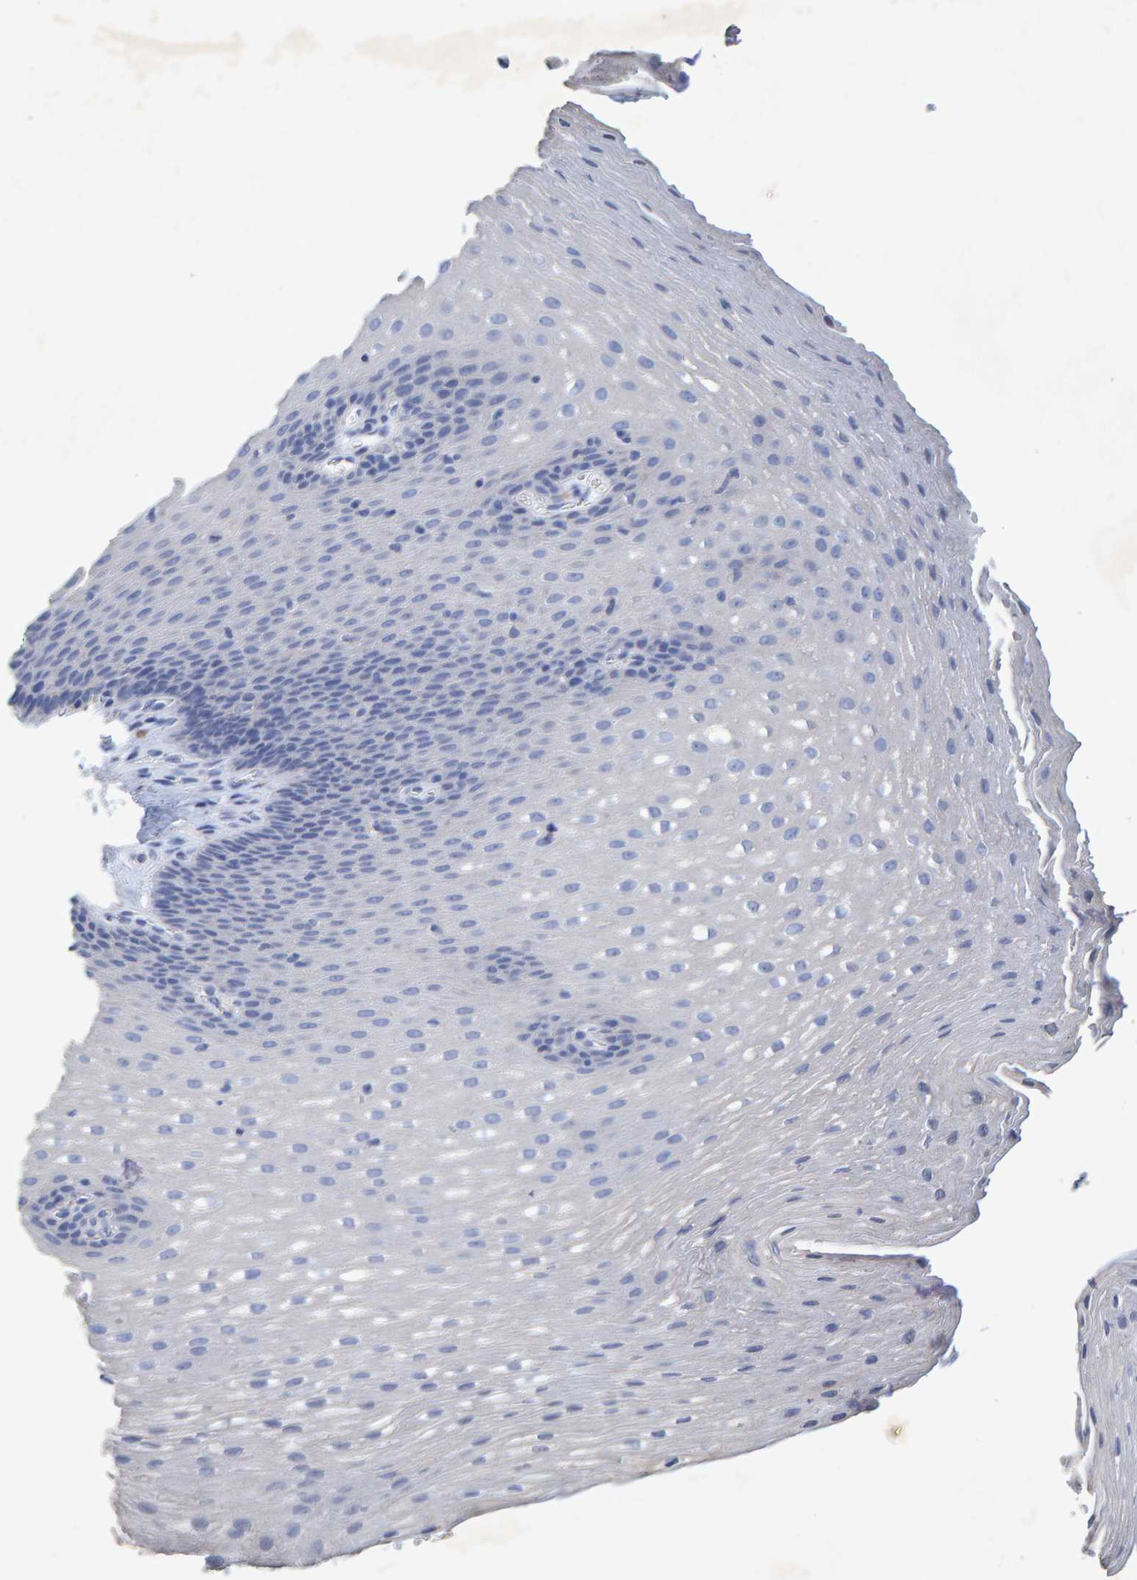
{"staining": {"intensity": "negative", "quantity": "none", "location": "none"}, "tissue": "esophagus", "cell_type": "Squamous epithelial cells", "image_type": "normal", "snomed": [{"axis": "morphology", "description": "Normal tissue, NOS"}, {"axis": "topography", "description": "Esophagus"}], "caption": "This image is of normal esophagus stained with IHC to label a protein in brown with the nuclei are counter-stained blue. There is no expression in squamous epithelial cells.", "gene": "CTH", "patient": {"sex": "male", "age": 48}}